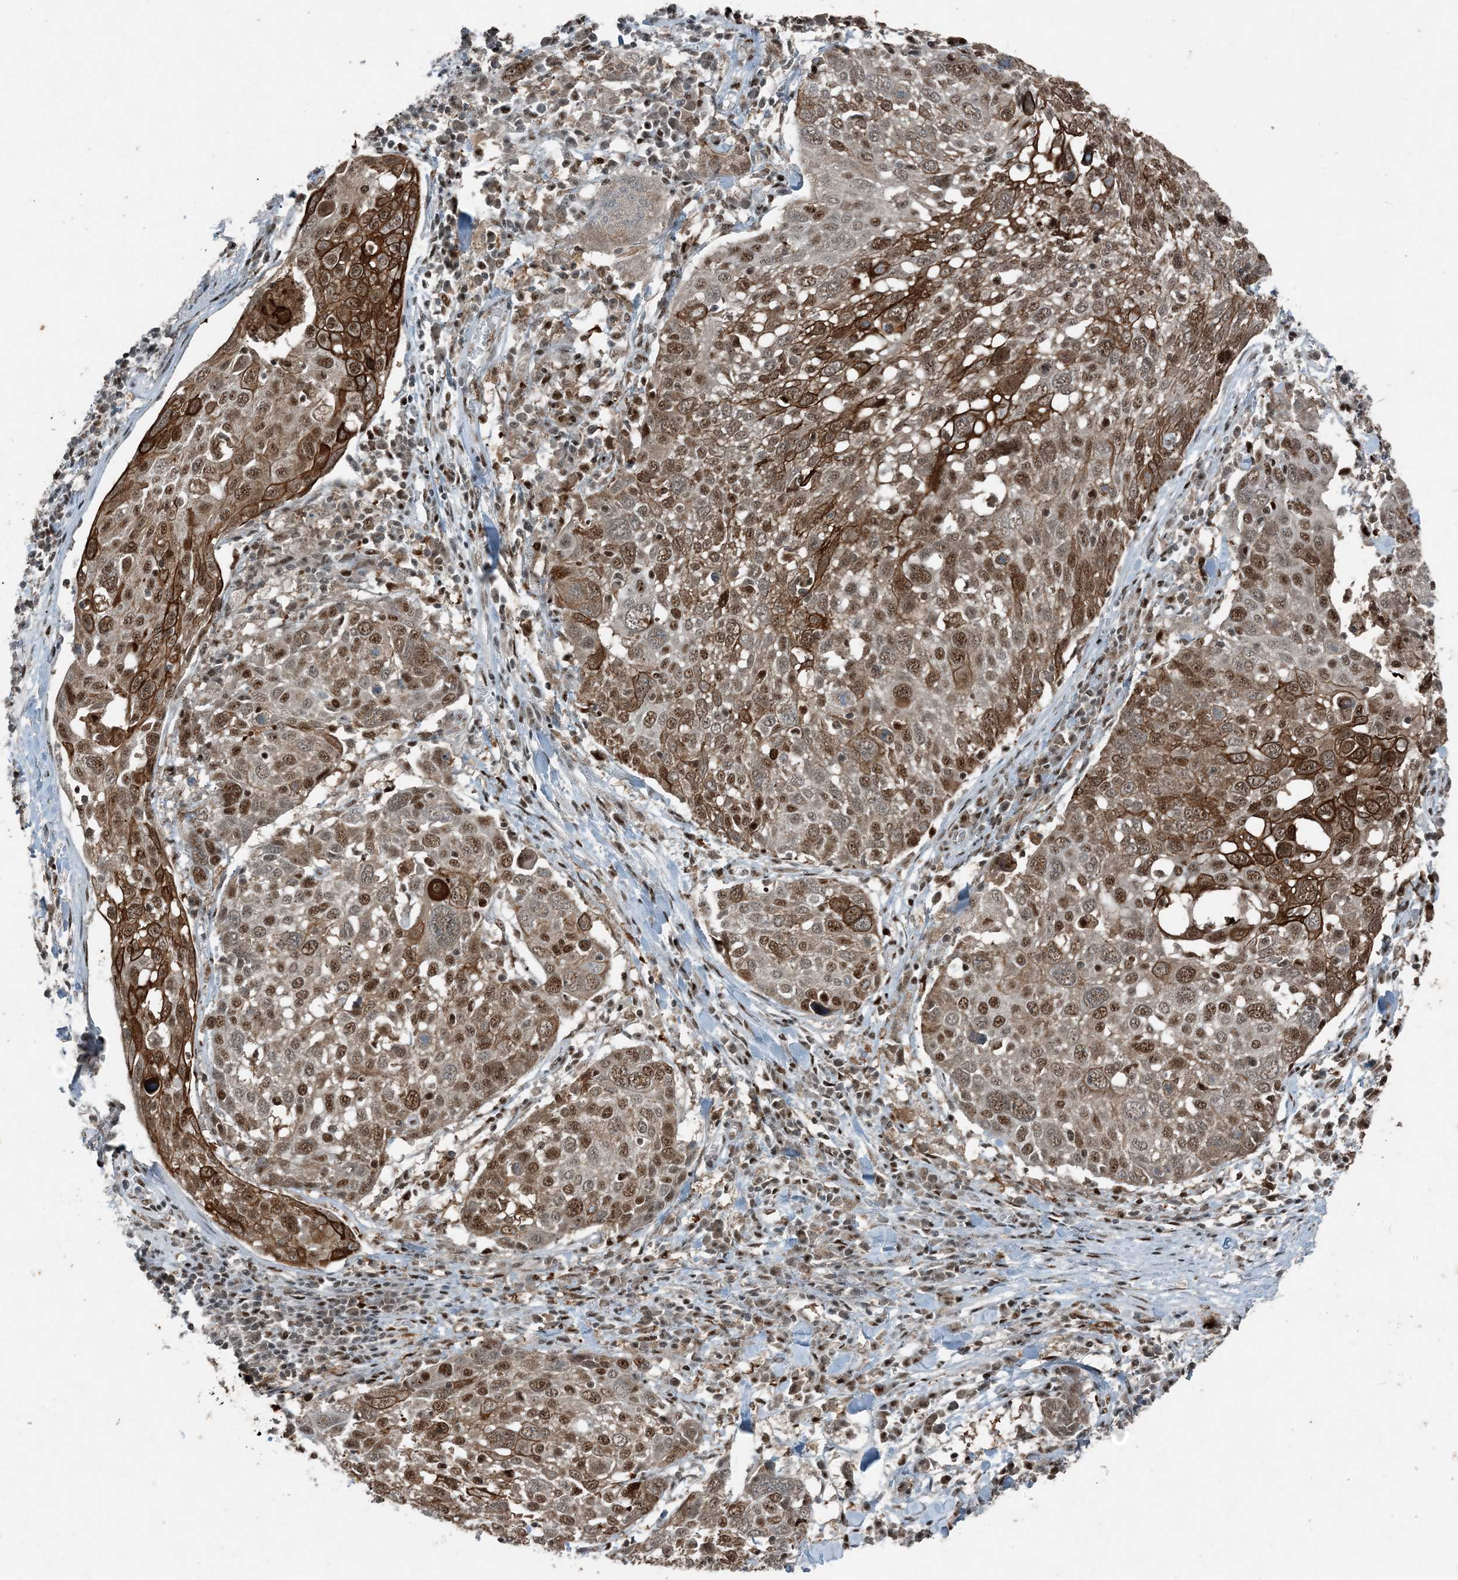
{"staining": {"intensity": "moderate", "quantity": ">75%", "location": "cytoplasmic/membranous,nuclear"}, "tissue": "lung cancer", "cell_type": "Tumor cells", "image_type": "cancer", "snomed": [{"axis": "morphology", "description": "Squamous cell carcinoma, NOS"}, {"axis": "topography", "description": "Lung"}], "caption": "Approximately >75% of tumor cells in human lung cancer (squamous cell carcinoma) reveal moderate cytoplasmic/membranous and nuclear protein staining as visualized by brown immunohistochemical staining.", "gene": "TADA2B", "patient": {"sex": "male", "age": 65}}